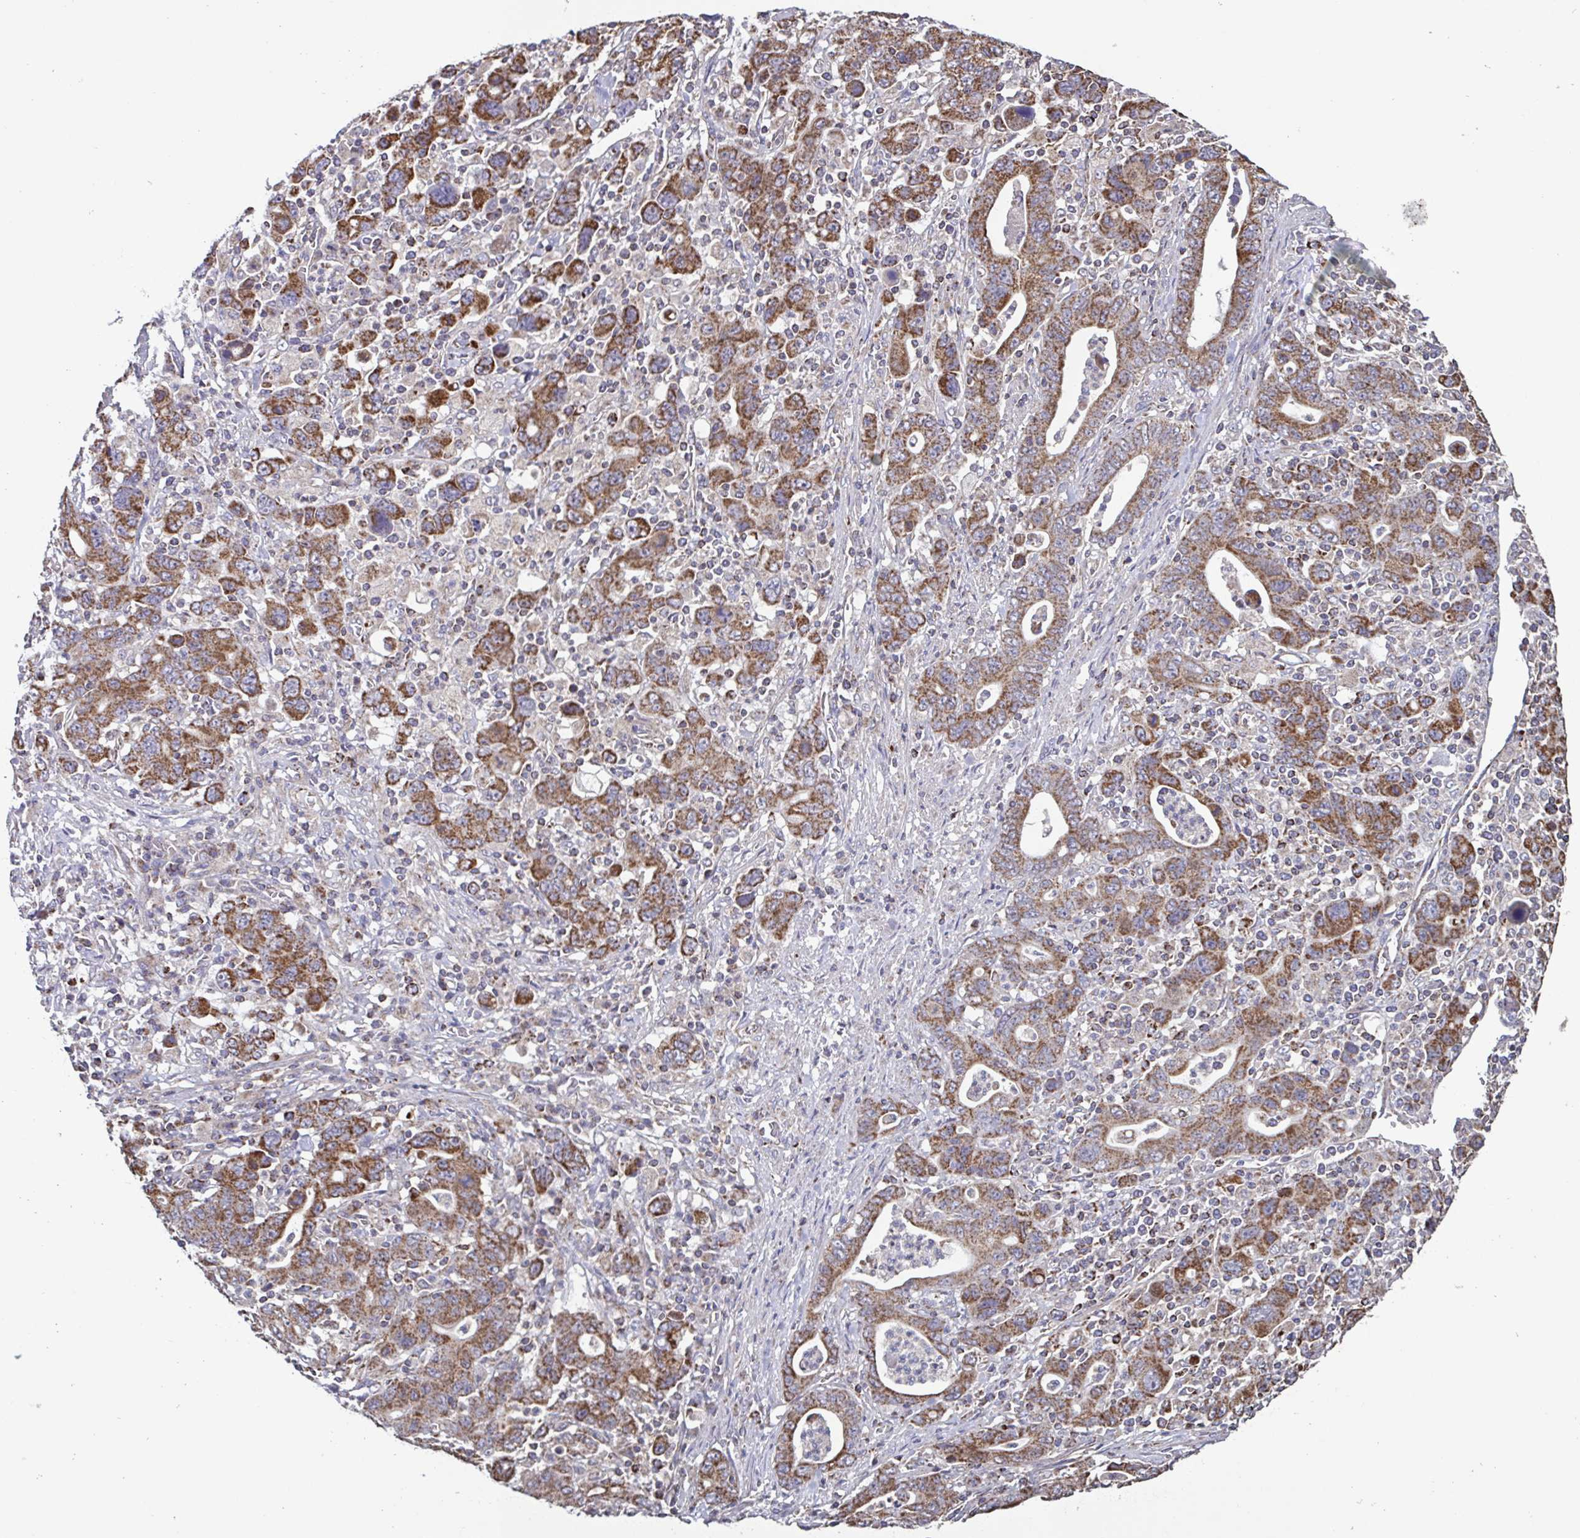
{"staining": {"intensity": "moderate", "quantity": ">75%", "location": "cytoplasmic/membranous"}, "tissue": "stomach cancer", "cell_type": "Tumor cells", "image_type": "cancer", "snomed": [{"axis": "morphology", "description": "Adenocarcinoma, NOS"}, {"axis": "topography", "description": "Stomach, upper"}], "caption": "Human adenocarcinoma (stomach) stained for a protein (brown) displays moderate cytoplasmic/membranous positive expression in approximately >75% of tumor cells.", "gene": "DIP2B", "patient": {"sex": "male", "age": 69}}